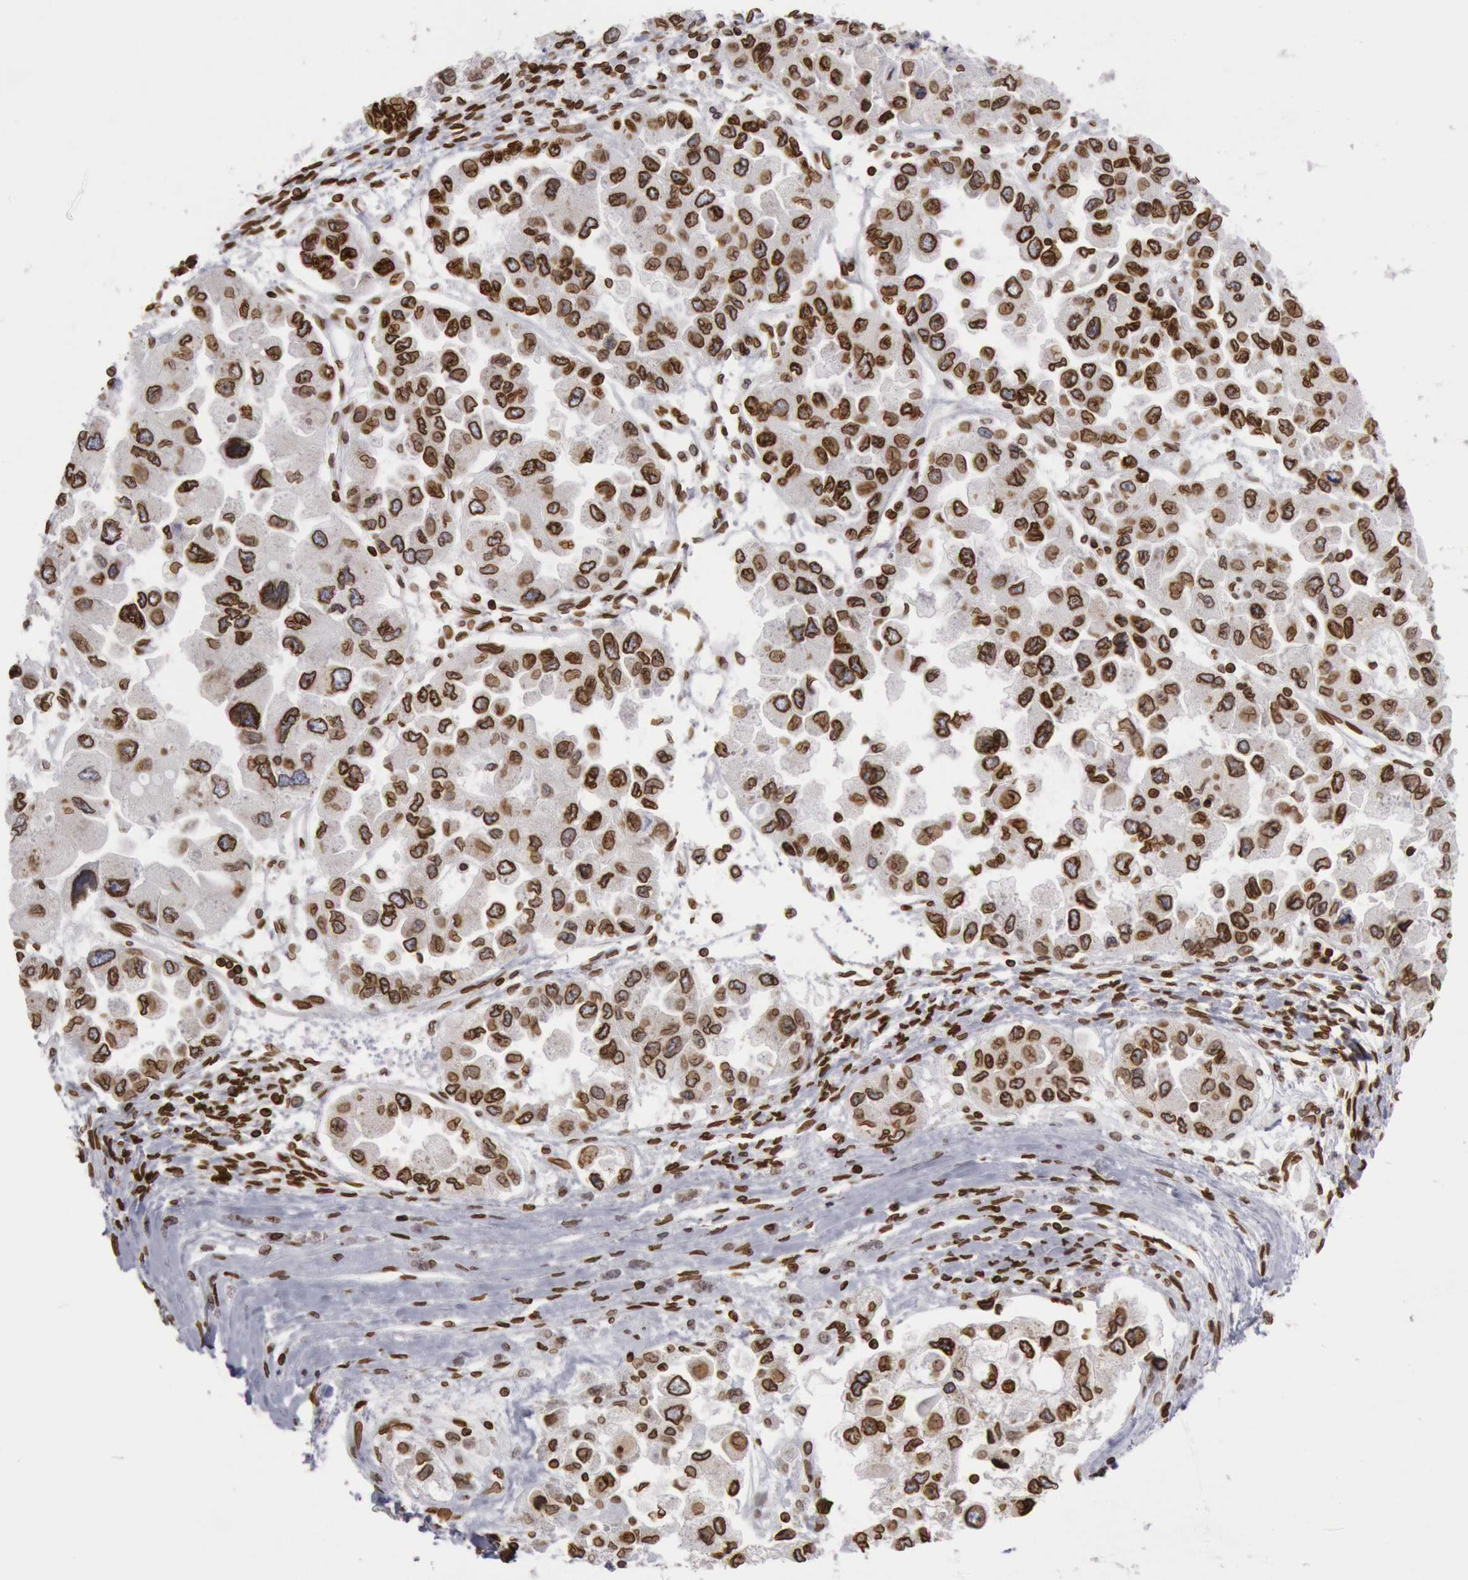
{"staining": {"intensity": "strong", "quantity": ">75%", "location": "nuclear"}, "tissue": "ovarian cancer", "cell_type": "Tumor cells", "image_type": "cancer", "snomed": [{"axis": "morphology", "description": "Cystadenocarcinoma, serous, NOS"}, {"axis": "topography", "description": "Ovary"}], "caption": "Ovarian cancer tissue shows strong nuclear staining in about >75% of tumor cells, visualized by immunohistochemistry.", "gene": "SUN2", "patient": {"sex": "female", "age": 84}}